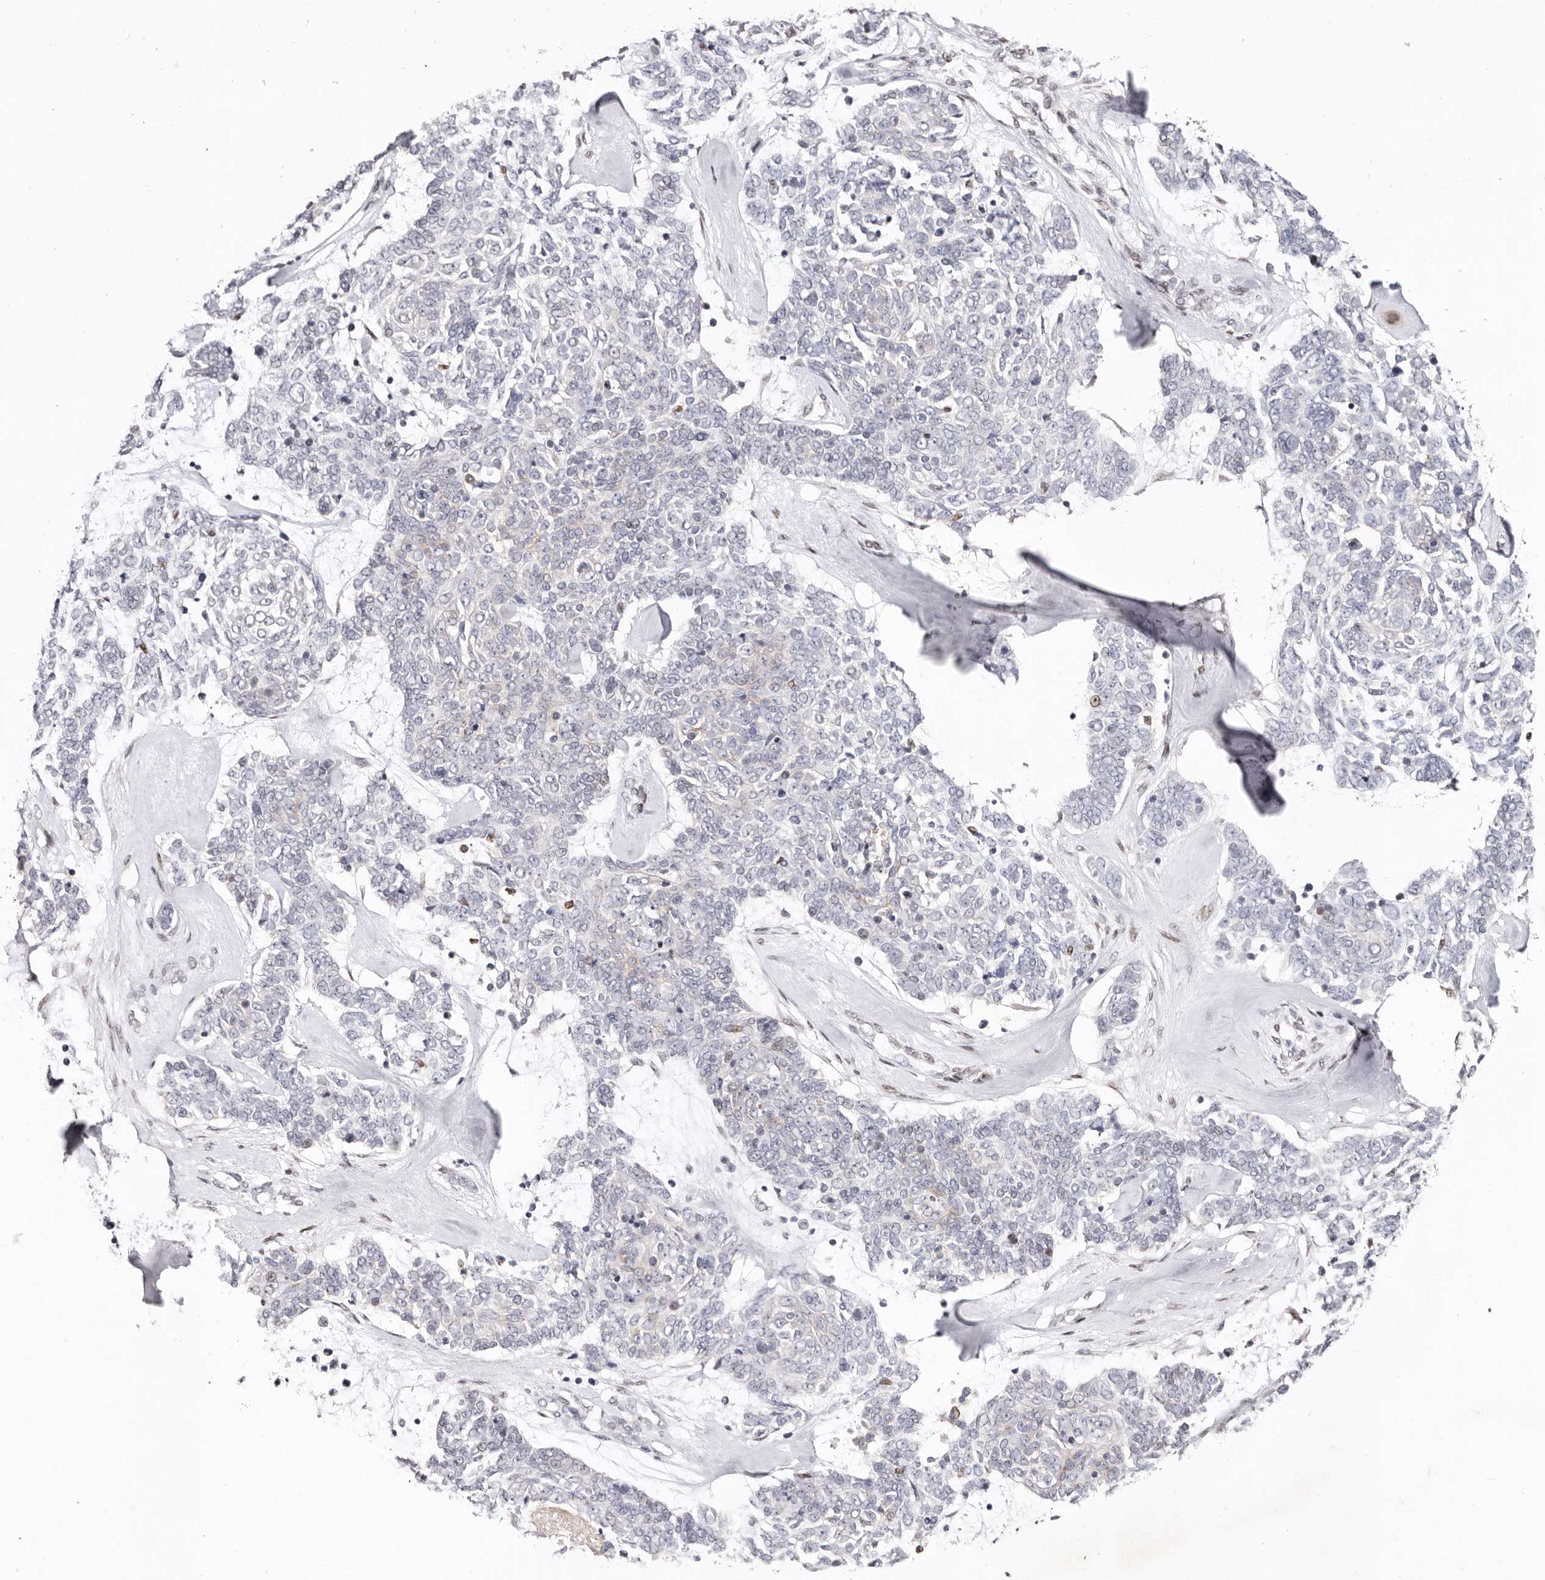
{"staining": {"intensity": "negative", "quantity": "none", "location": "none"}, "tissue": "skin cancer", "cell_type": "Tumor cells", "image_type": "cancer", "snomed": [{"axis": "morphology", "description": "Basal cell carcinoma"}, {"axis": "topography", "description": "Skin"}], "caption": "An IHC photomicrograph of basal cell carcinoma (skin) is shown. There is no staining in tumor cells of basal cell carcinoma (skin). The staining was performed using DAB (3,3'-diaminobenzidine) to visualize the protein expression in brown, while the nuclei were stained in blue with hematoxylin (Magnification: 20x).", "gene": "IQGAP3", "patient": {"sex": "female", "age": 81}}